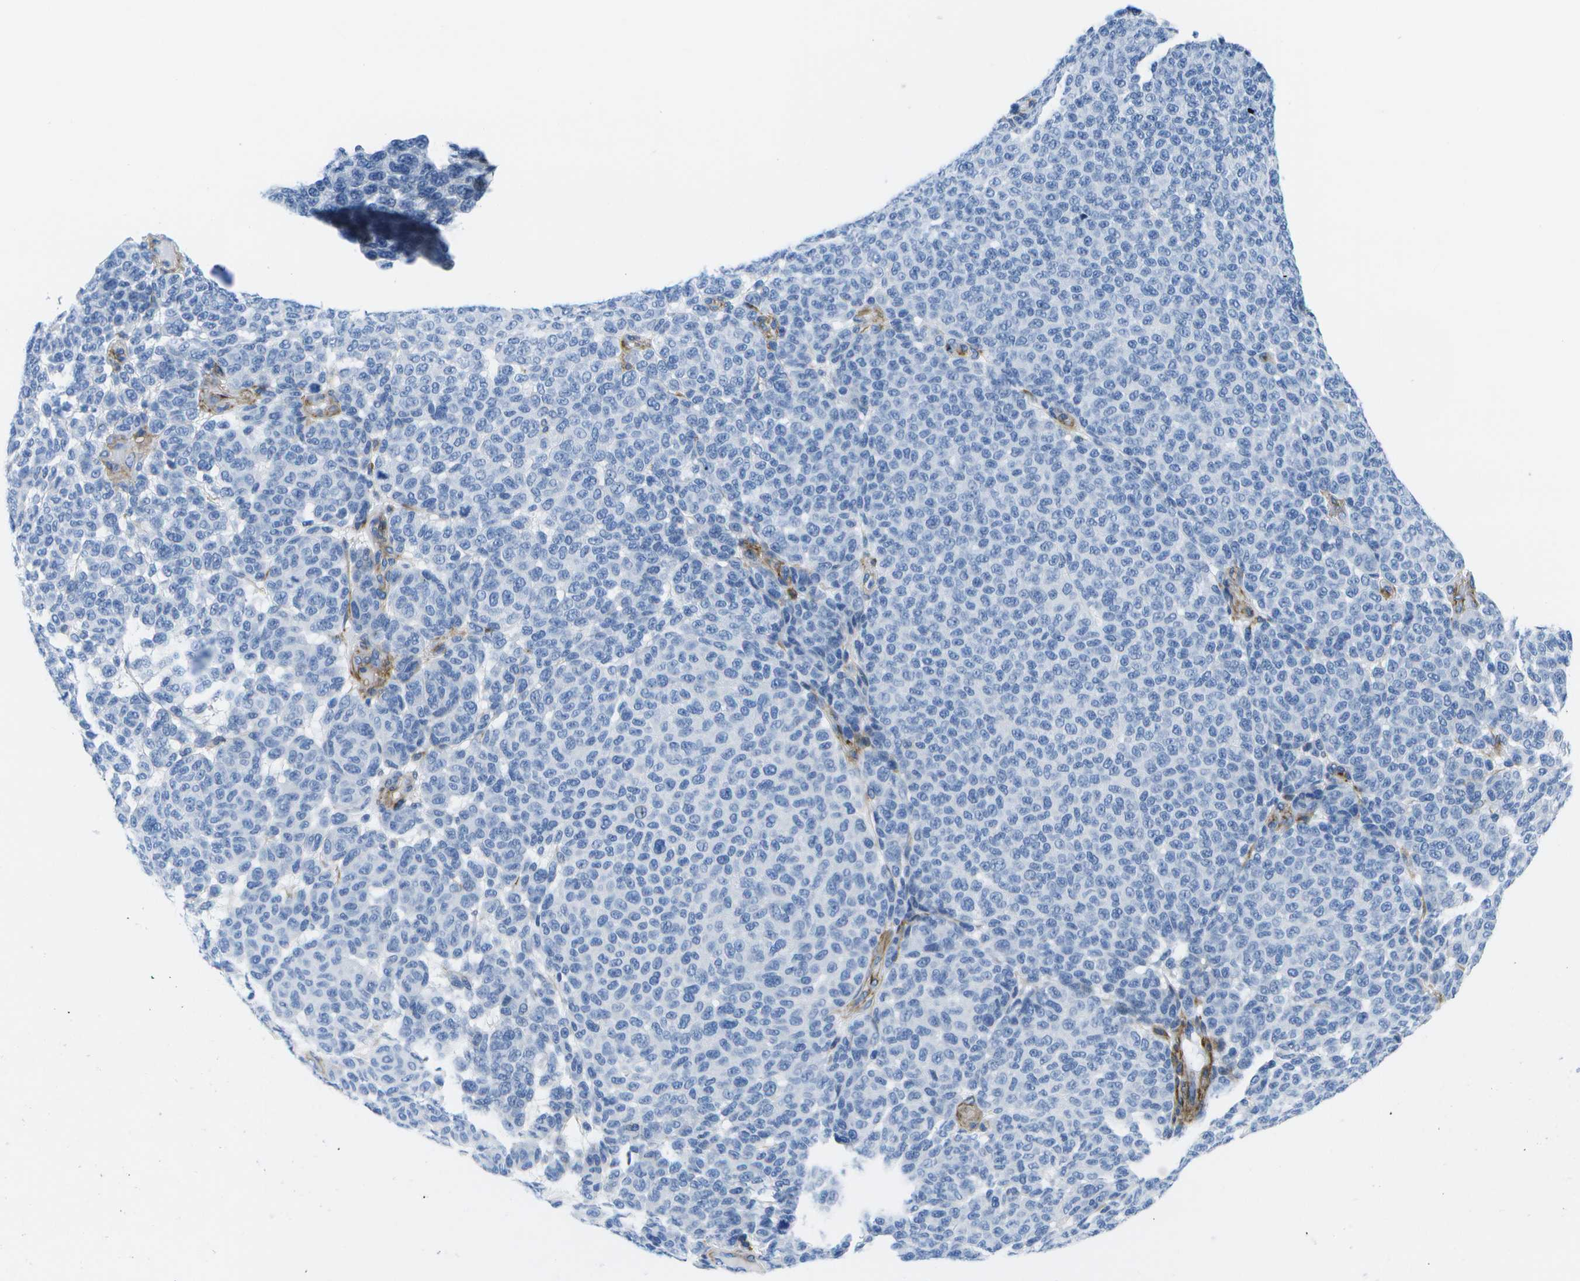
{"staining": {"intensity": "negative", "quantity": "none", "location": "none"}, "tissue": "melanoma", "cell_type": "Tumor cells", "image_type": "cancer", "snomed": [{"axis": "morphology", "description": "Malignant melanoma, NOS"}, {"axis": "topography", "description": "Skin"}], "caption": "High power microscopy photomicrograph of an immunohistochemistry (IHC) micrograph of malignant melanoma, revealing no significant staining in tumor cells. (IHC, brightfield microscopy, high magnification).", "gene": "ADGRG6", "patient": {"sex": "male", "age": 59}}